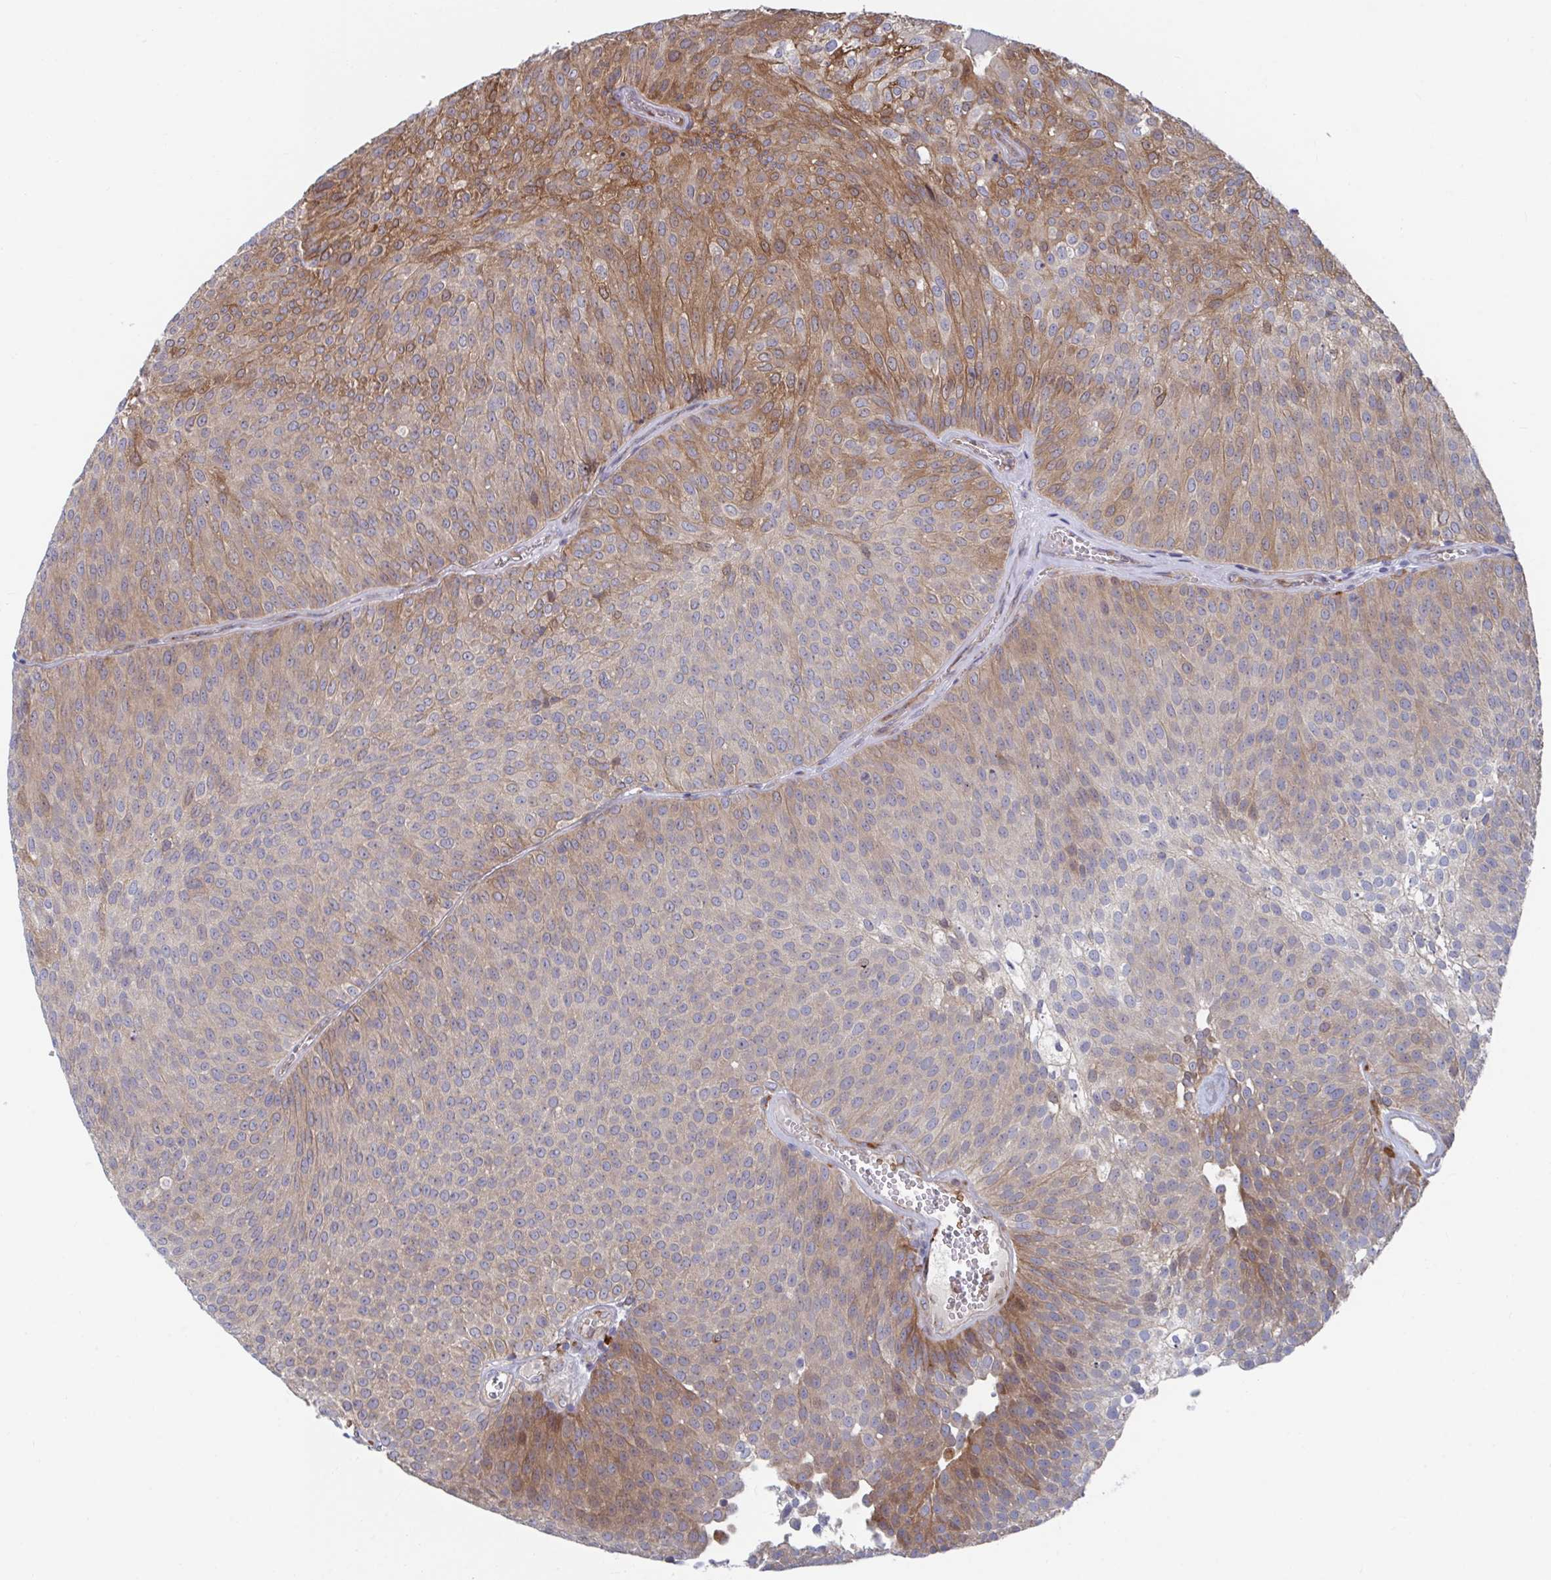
{"staining": {"intensity": "moderate", "quantity": "25%-75%", "location": "cytoplasmic/membranous"}, "tissue": "urothelial cancer", "cell_type": "Tumor cells", "image_type": "cancer", "snomed": [{"axis": "morphology", "description": "Urothelial carcinoma, Low grade"}, {"axis": "topography", "description": "Urinary bladder"}], "caption": "Moderate cytoplasmic/membranous protein positivity is present in about 25%-75% of tumor cells in urothelial cancer. (IHC, brightfield microscopy, high magnification).", "gene": "FJX1", "patient": {"sex": "female", "age": 79}}